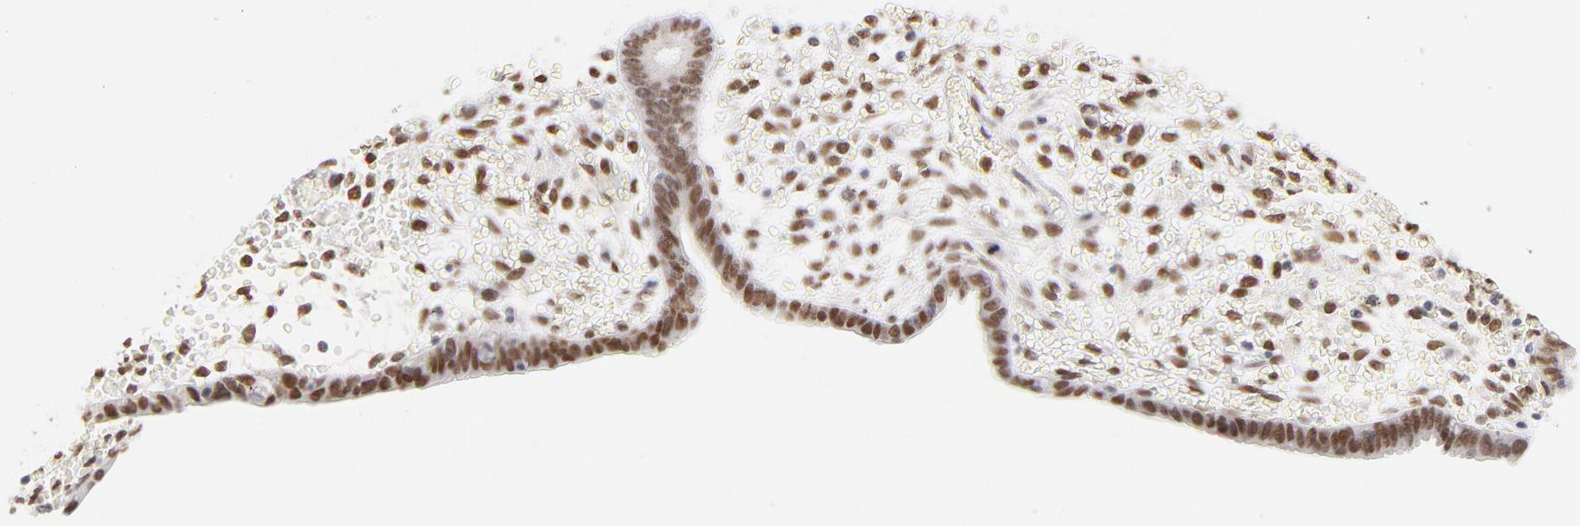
{"staining": {"intensity": "strong", "quantity": ">75%", "location": "nuclear"}, "tissue": "endometrium", "cell_type": "Cells in endometrial stroma", "image_type": "normal", "snomed": [{"axis": "morphology", "description": "Normal tissue, NOS"}, {"axis": "topography", "description": "Endometrium"}], "caption": "A histopathology image of human endometrium stained for a protein exhibits strong nuclear brown staining in cells in endometrial stroma. The staining was performed using DAB (3,3'-diaminobenzidine) to visualize the protein expression in brown, while the nuclei were stained in blue with hematoxylin (Magnification: 20x).", "gene": "PBX1", "patient": {"sex": "female", "age": 42}}